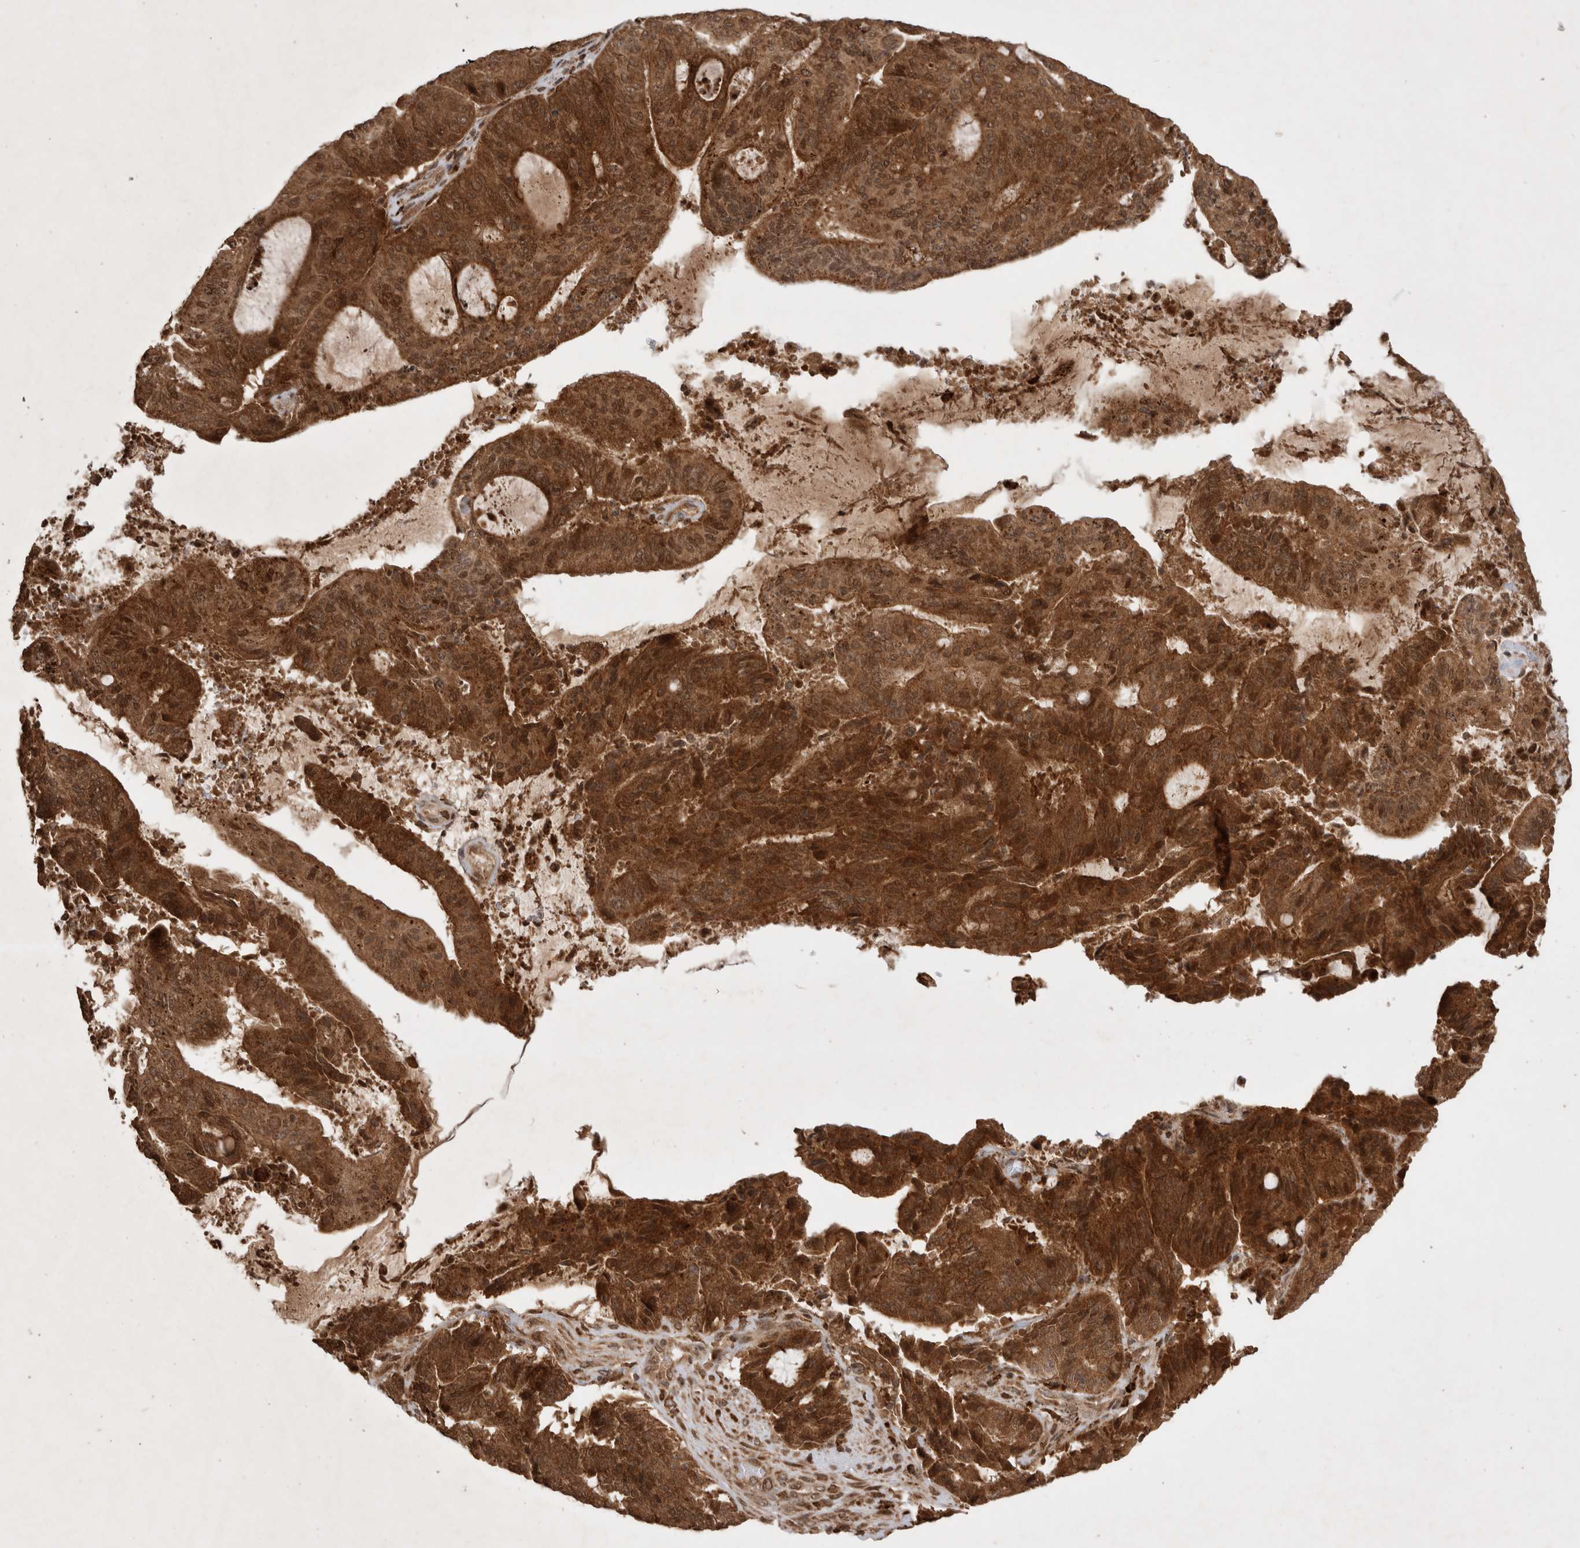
{"staining": {"intensity": "strong", "quantity": ">75%", "location": "cytoplasmic/membranous"}, "tissue": "liver cancer", "cell_type": "Tumor cells", "image_type": "cancer", "snomed": [{"axis": "morphology", "description": "Normal tissue, NOS"}, {"axis": "morphology", "description": "Cholangiocarcinoma"}, {"axis": "topography", "description": "Liver"}, {"axis": "topography", "description": "Peripheral nerve tissue"}], "caption": "Protein staining of liver cancer tissue shows strong cytoplasmic/membranous positivity in approximately >75% of tumor cells.", "gene": "FAM221A", "patient": {"sex": "female", "age": 73}}